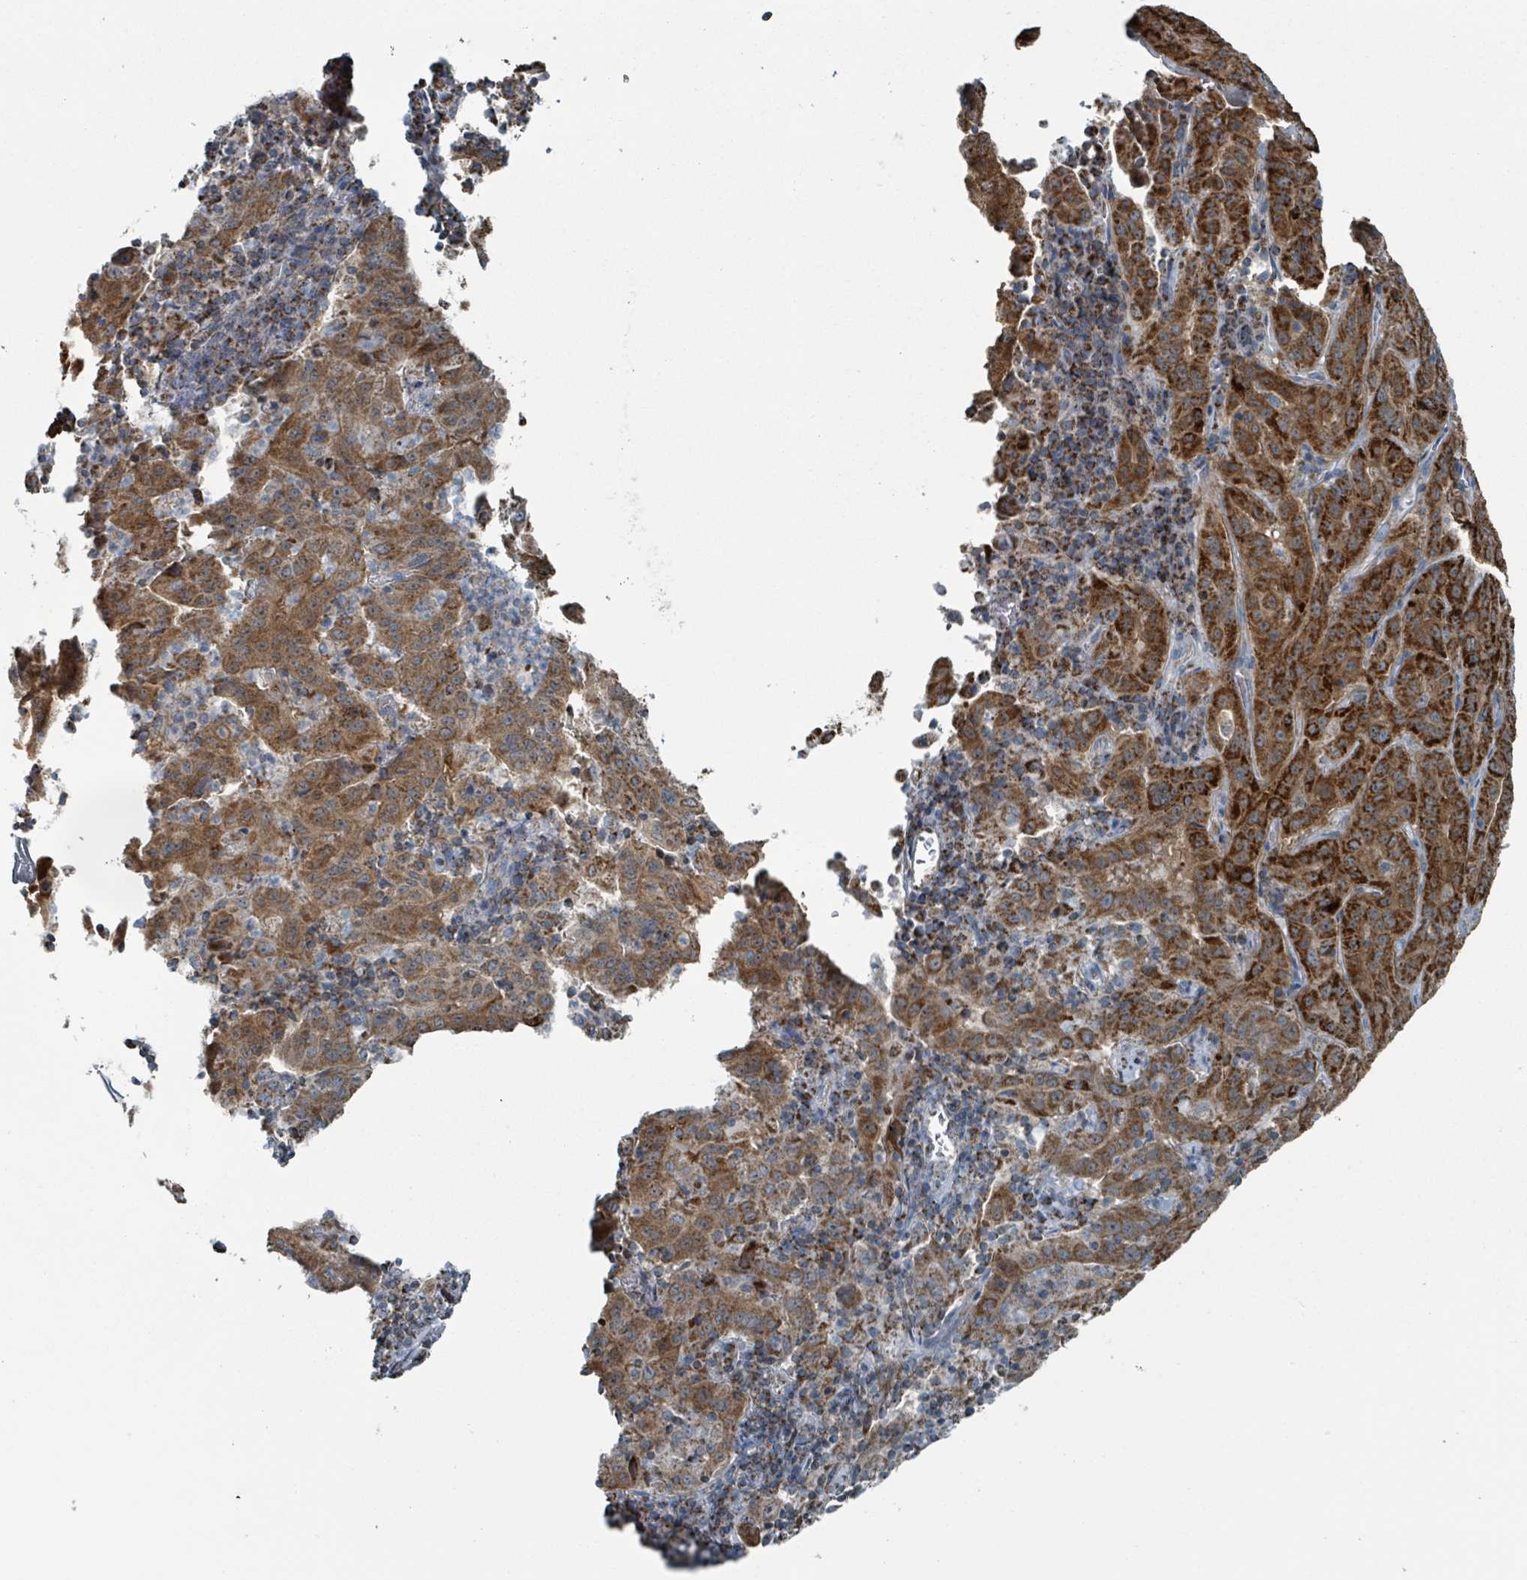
{"staining": {"intensity": "strong", "quantity": ">75%", "location": "cytoplasmic/membranous"}, "tissue": "pancreatic cancer", "cell_type": "Tumor cells", "image_type": "cancer", "snomed": [{"axis": "morphology", "description": "Adenocarcinoma, NOS"}, {"axis": "topography", "description": "Pancreas"}], "caption": "Protein positivity by IHC reveals strong cytoplasmic/membranous positivity in about >75% of tumor cells in pancreatic adenocarcinoma.", "gene": "ABHD18", "patient": {"sex": "male", "age": 63}}